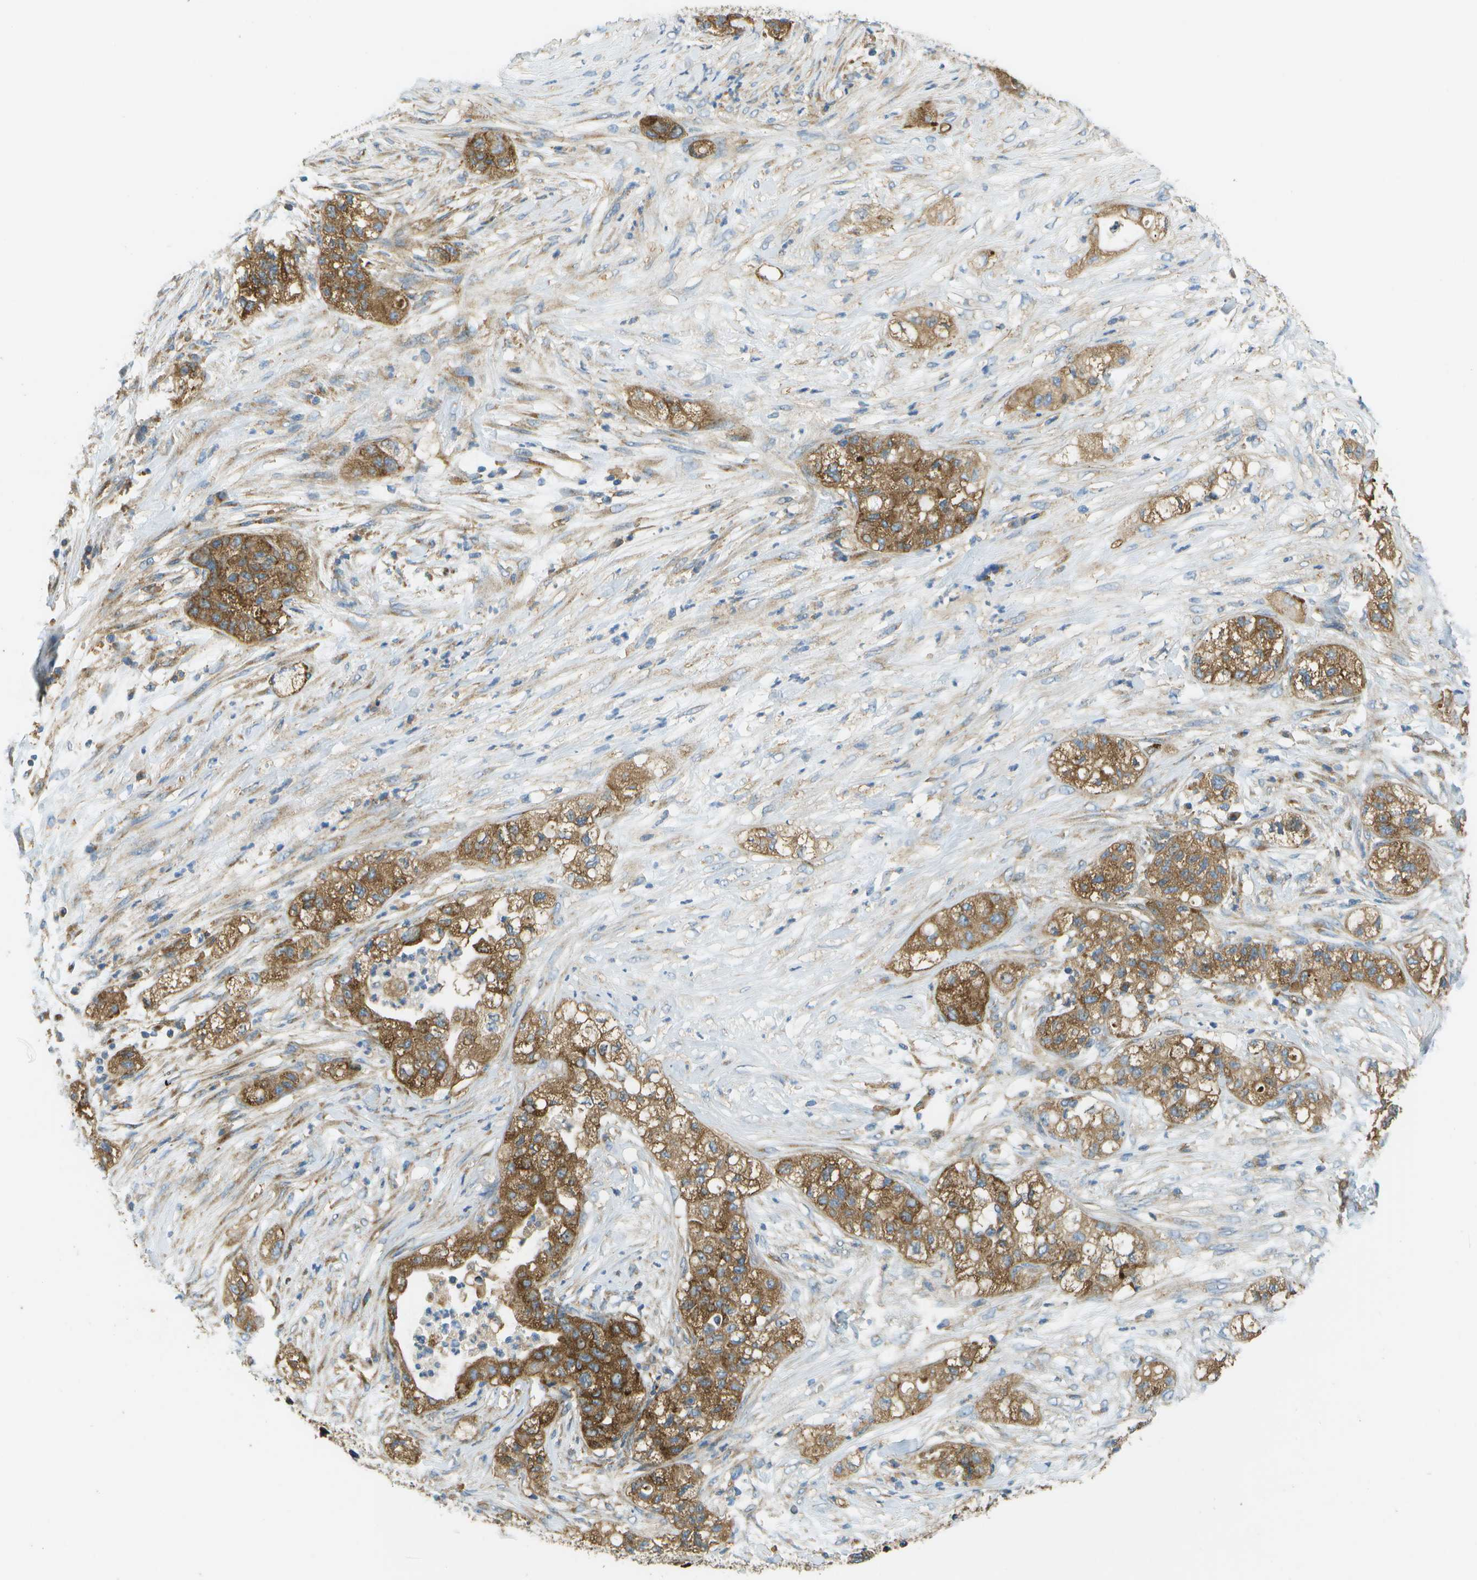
{"staining": {"intensity": "strong", "quantity": ">75%", "location": "cytoplasmic/membranous"}, "tissue": "pancreatic cancer", "cell_type": "Tumor cells", "image_type": "cancer", "snomed": [{"axis": "morphology", "description": "Adenocarcinoma, NOS"}, {"axis": "topography", "description": "Pancreas"}], "caption": "Protein staining by IHC displays strong cytoplasmic/membranous expression in about >75% of tumor cells in pancreatic cancer.", "gene": "CLTC", "patient": {"sex": "female", "age": 78}}